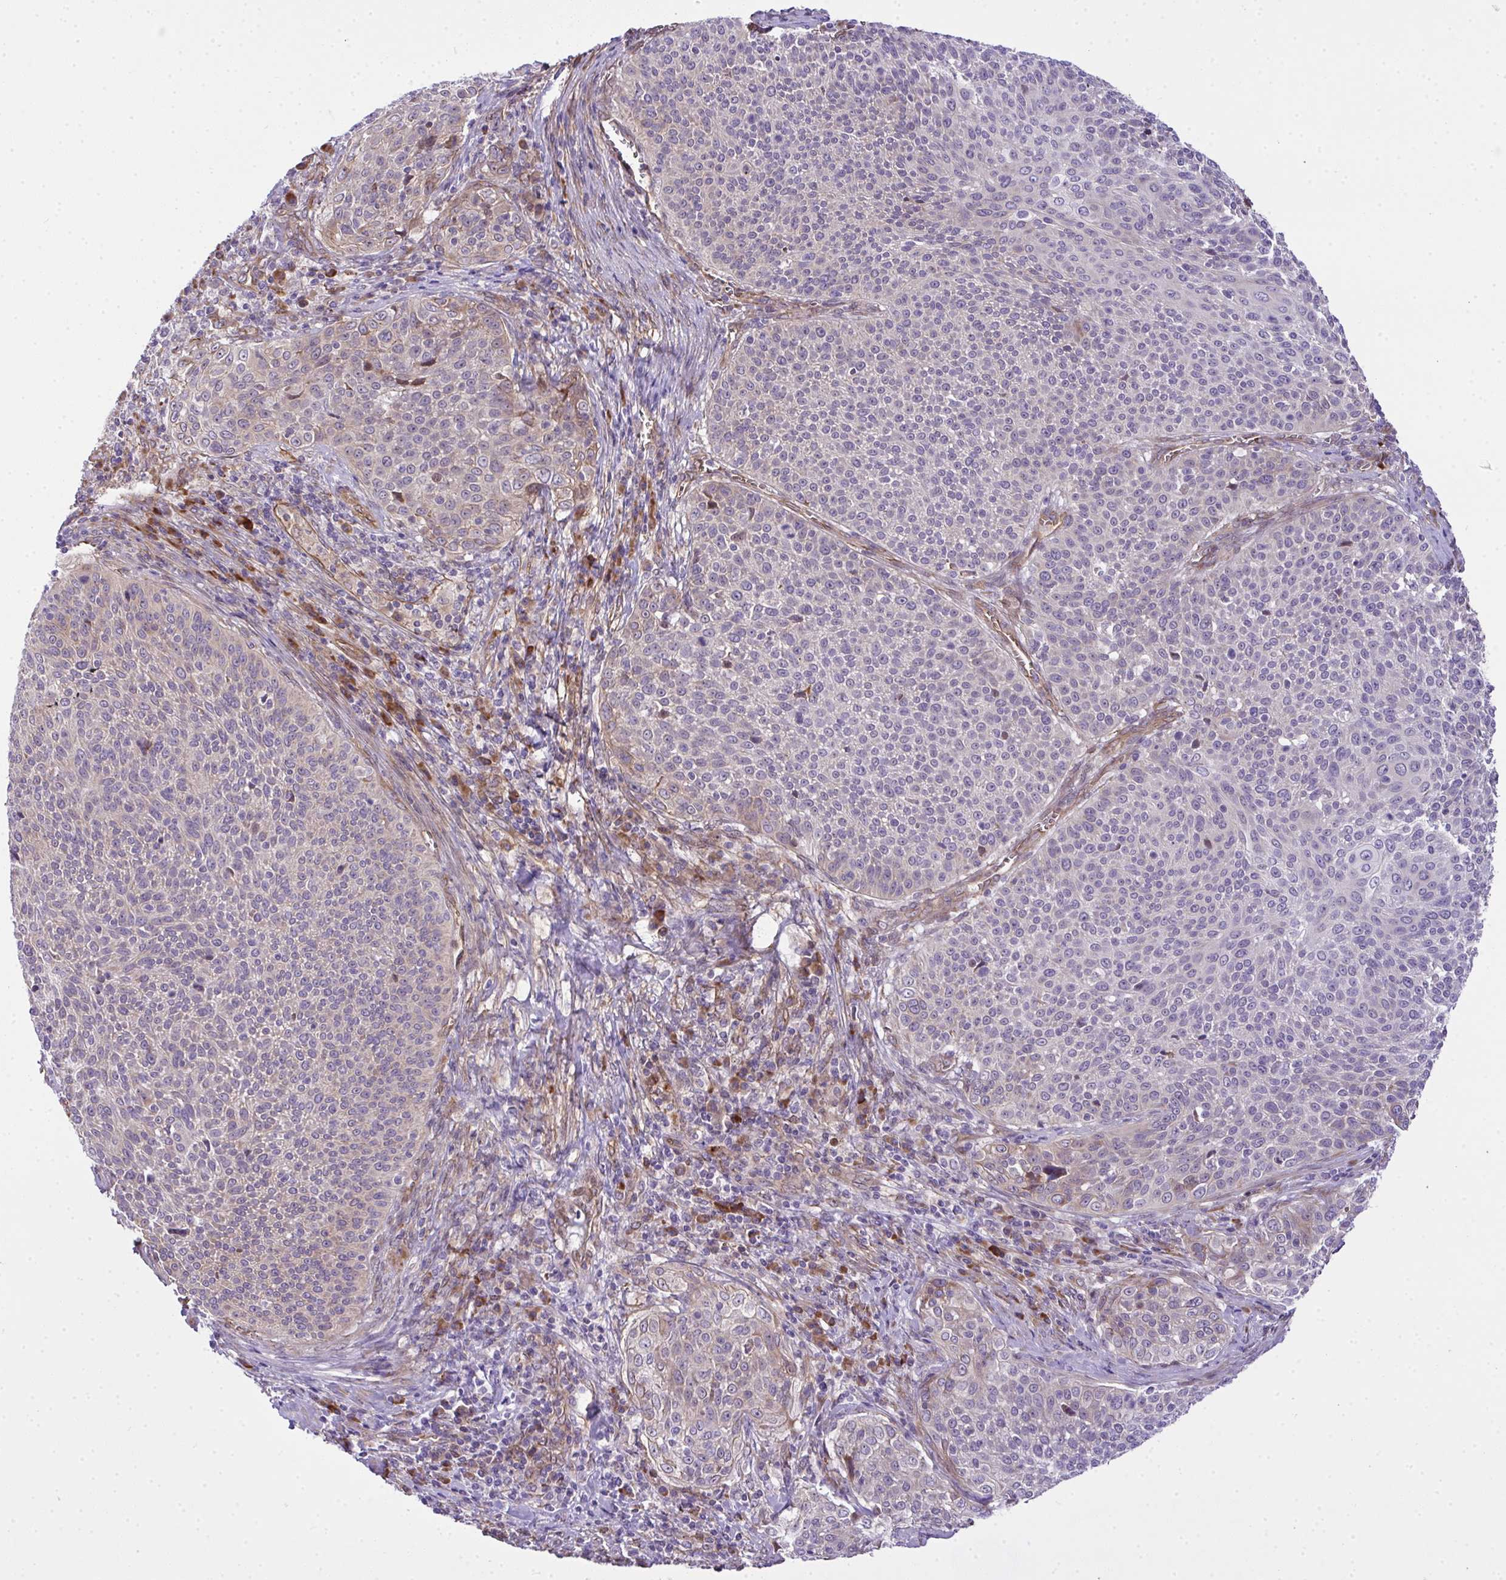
{"staining": {"intensity": "weak", "quantity": "<25%", "location": "cytoplasmic/membranous"}, "tissue": "cervical cancer", "cell_type": "Tumor cells", "image_type": "cancer", "snomed": [{"axis": "morphology", "description": "Squamous cell carcinoma, NOS"}, {"axis": "topography", "description": "Cervix"}], "caption": "IHC histopathology image of neoplastic tissue: human cervical cancer (squamous cell carcinoma) stained with DAB reveals no significant protein staining in tumor cells.", "gene": "RSKR", "patient": {"sex": "female", "age": 31}}